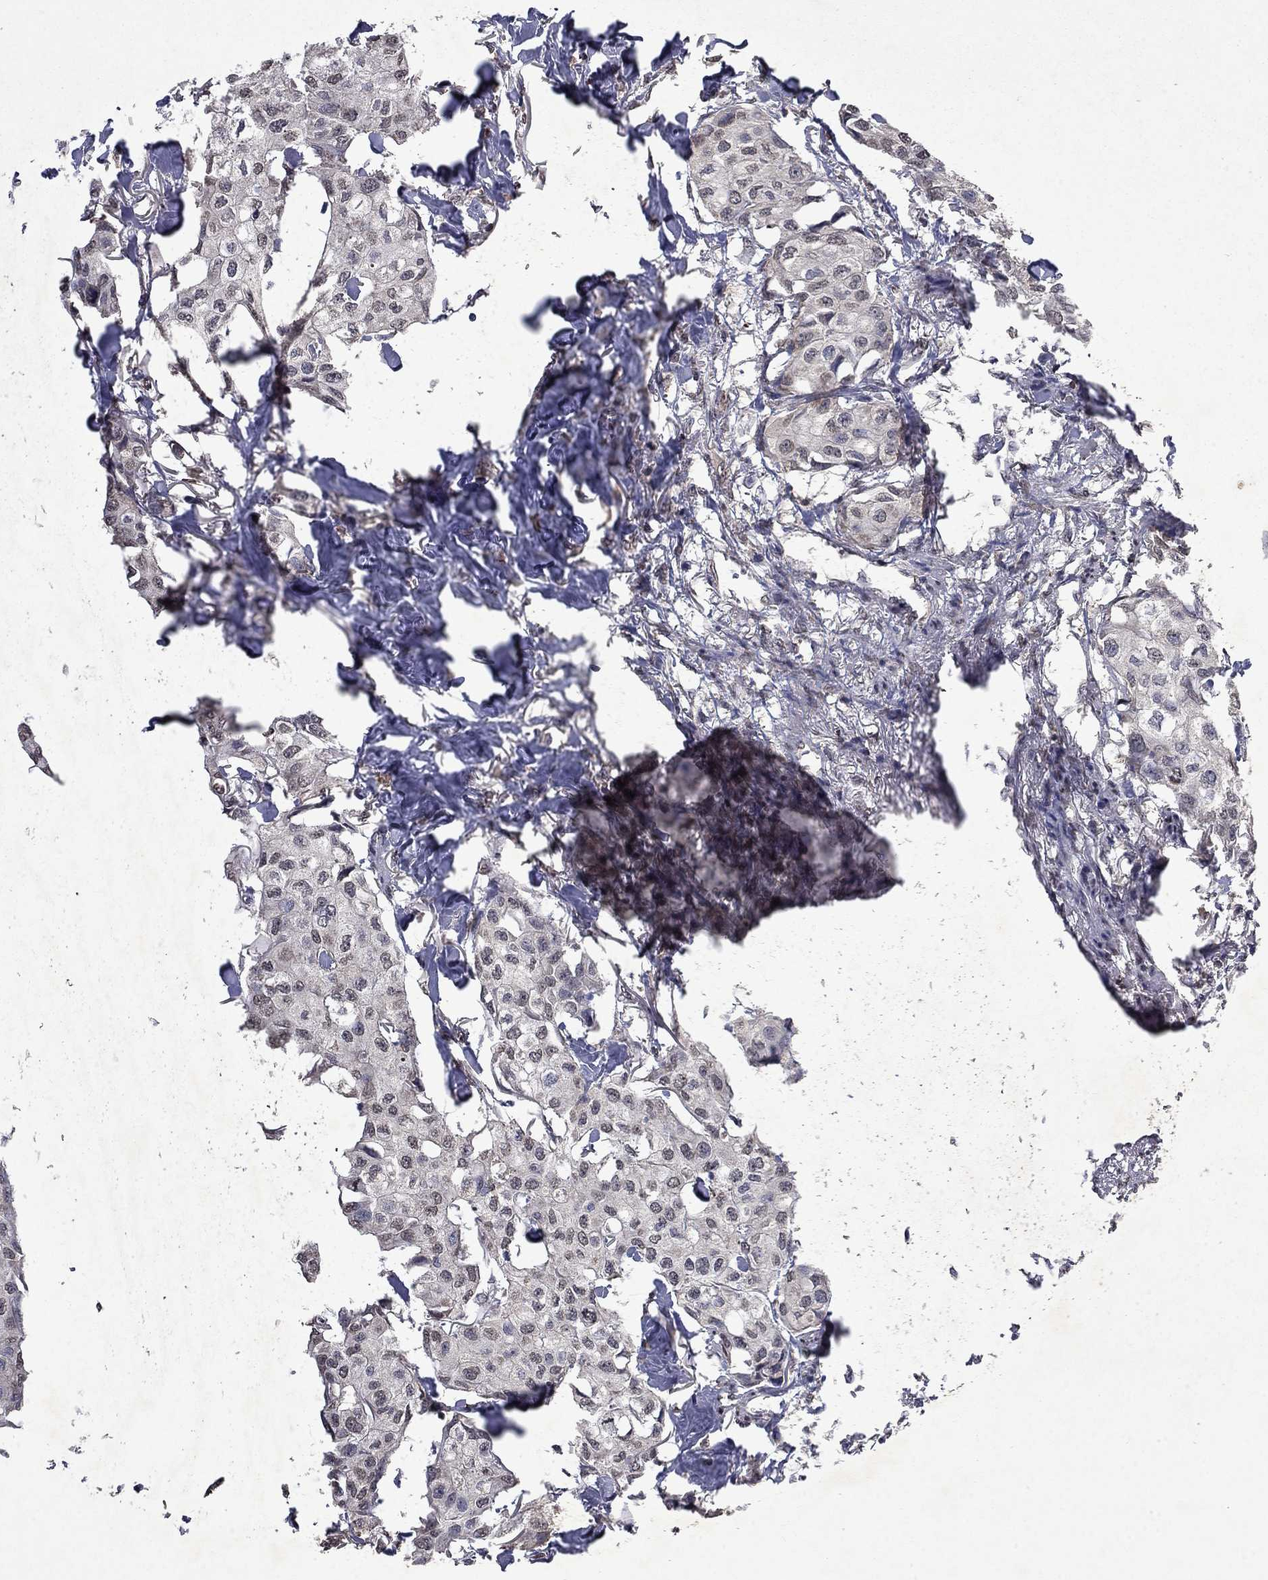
{"staining": {"intensity": "negative", "quantity": "none", "location": "none"}, "tissue": "breast cancer", "cell_type": "Tumor cells", "image_type": "cancer", "snomed": [{"axis": "morphology", "description": "Duct carcinoma"}, {"axis": "topography", "description": "Breast"}], "caption": "An image of human breast intraductal carcinoma is negative for staining in tumor cells. (Stains: DAB (3,3'-diaminobenzidine) IHC with hematoxylin counter stain, Microscopy: brightfield microscopy at high magnification).", "gene": "TTC38", "patient": {"sex": "female", "age": 80}}